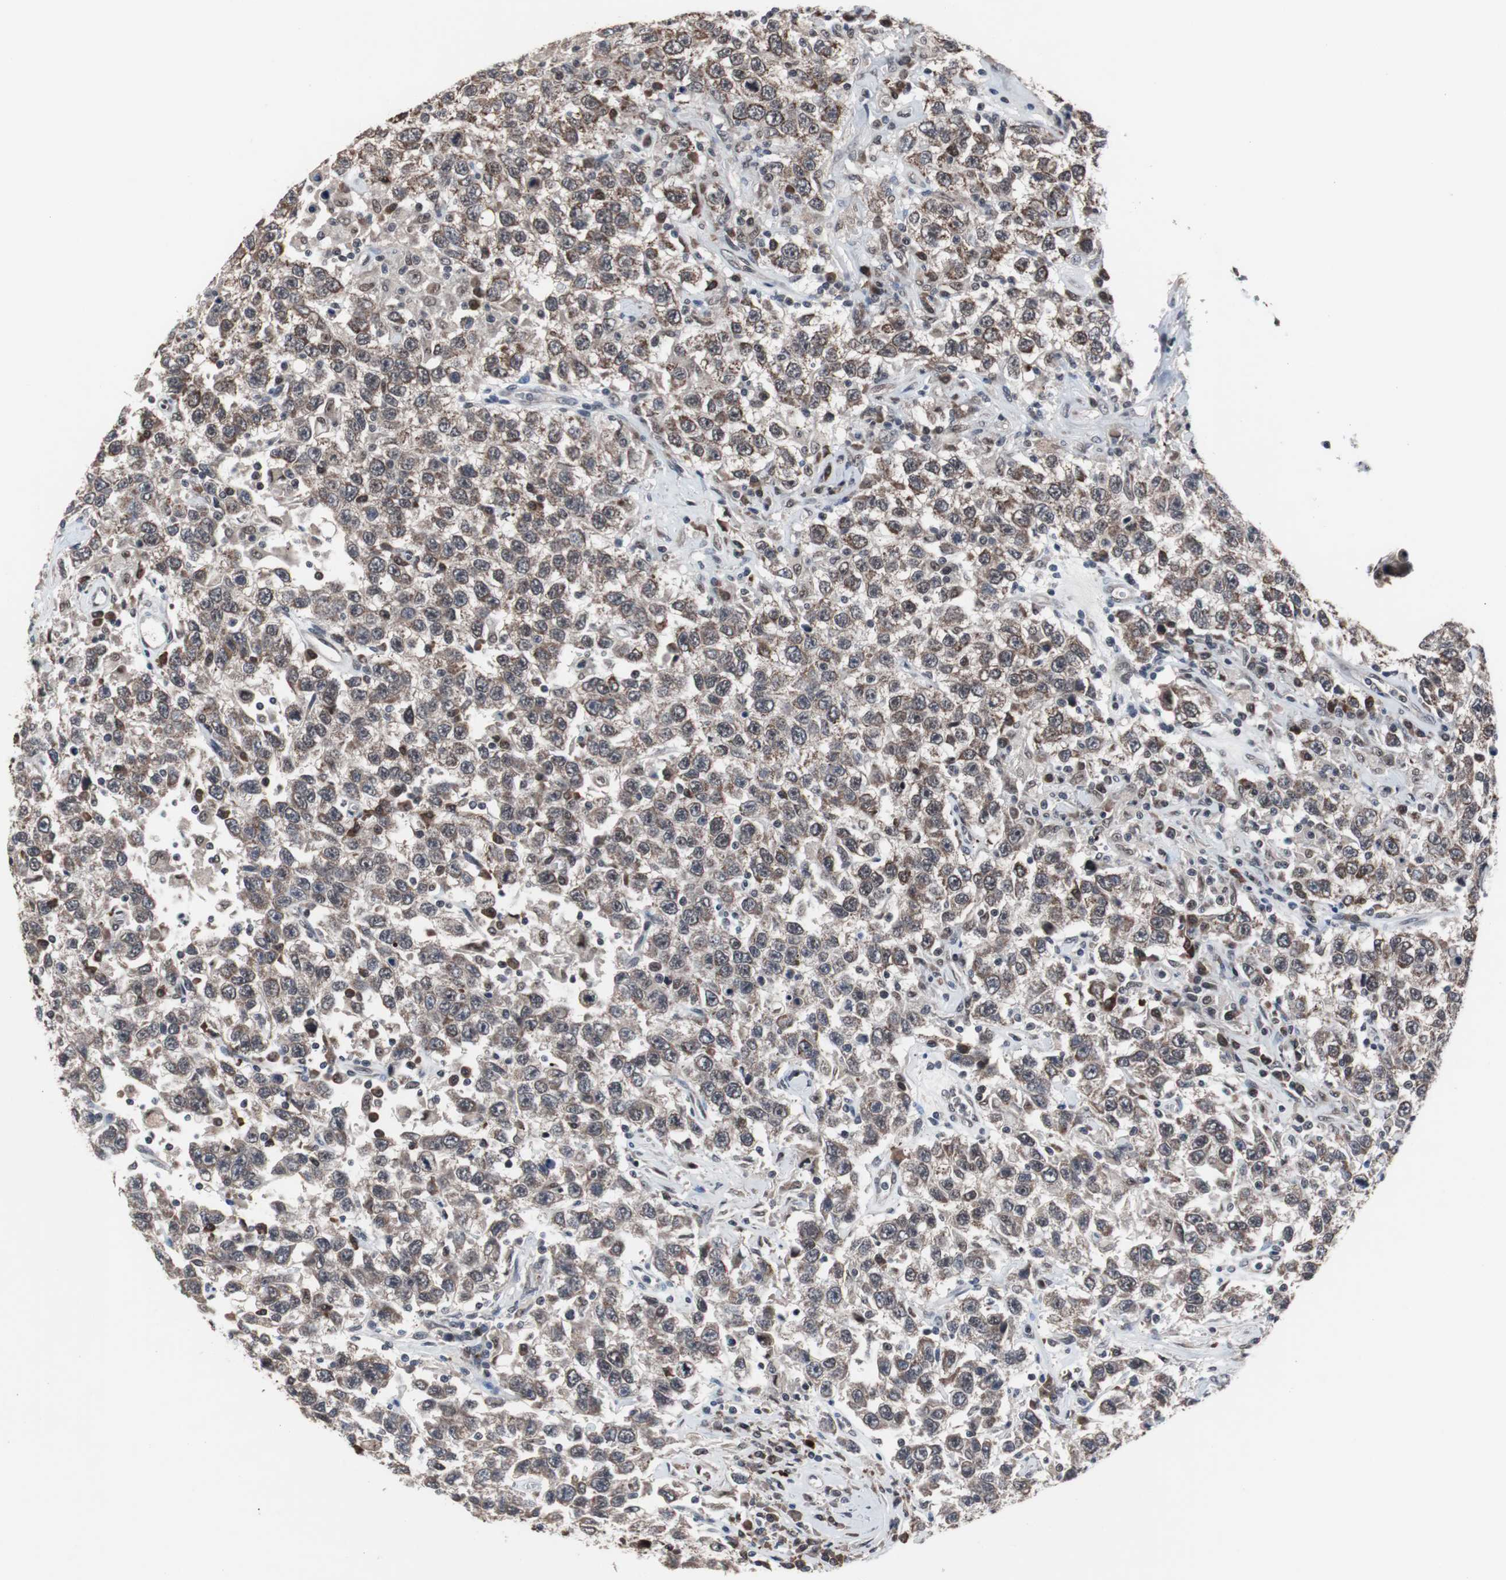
{"staining": {"intensity": "weak", "quantity": ">75%", "location": "cytoplasmic/membranous"}, "tissue": "testis cancer", "cell_type": "Tumor cells", "image_type": "cancer", "snomed": [{"axis": "morphology", "description": "Seminoma, NOS"}, {"axis": "topography", "description": "Testis"}], "caption": "A micrograph of human testis cancer stained for a protein reveals weak cytoplasmic/membranous brown staining in tumor cells. The staining was performed using DAB (3,3'-diaminobenzidine) to visualize the protein expression in brown, while the nuclei were stained in blue with hematoxylin (Magnification: 20x).", "gene": "GTF2F2", "patient": {"sex": "male", "age": 41}}